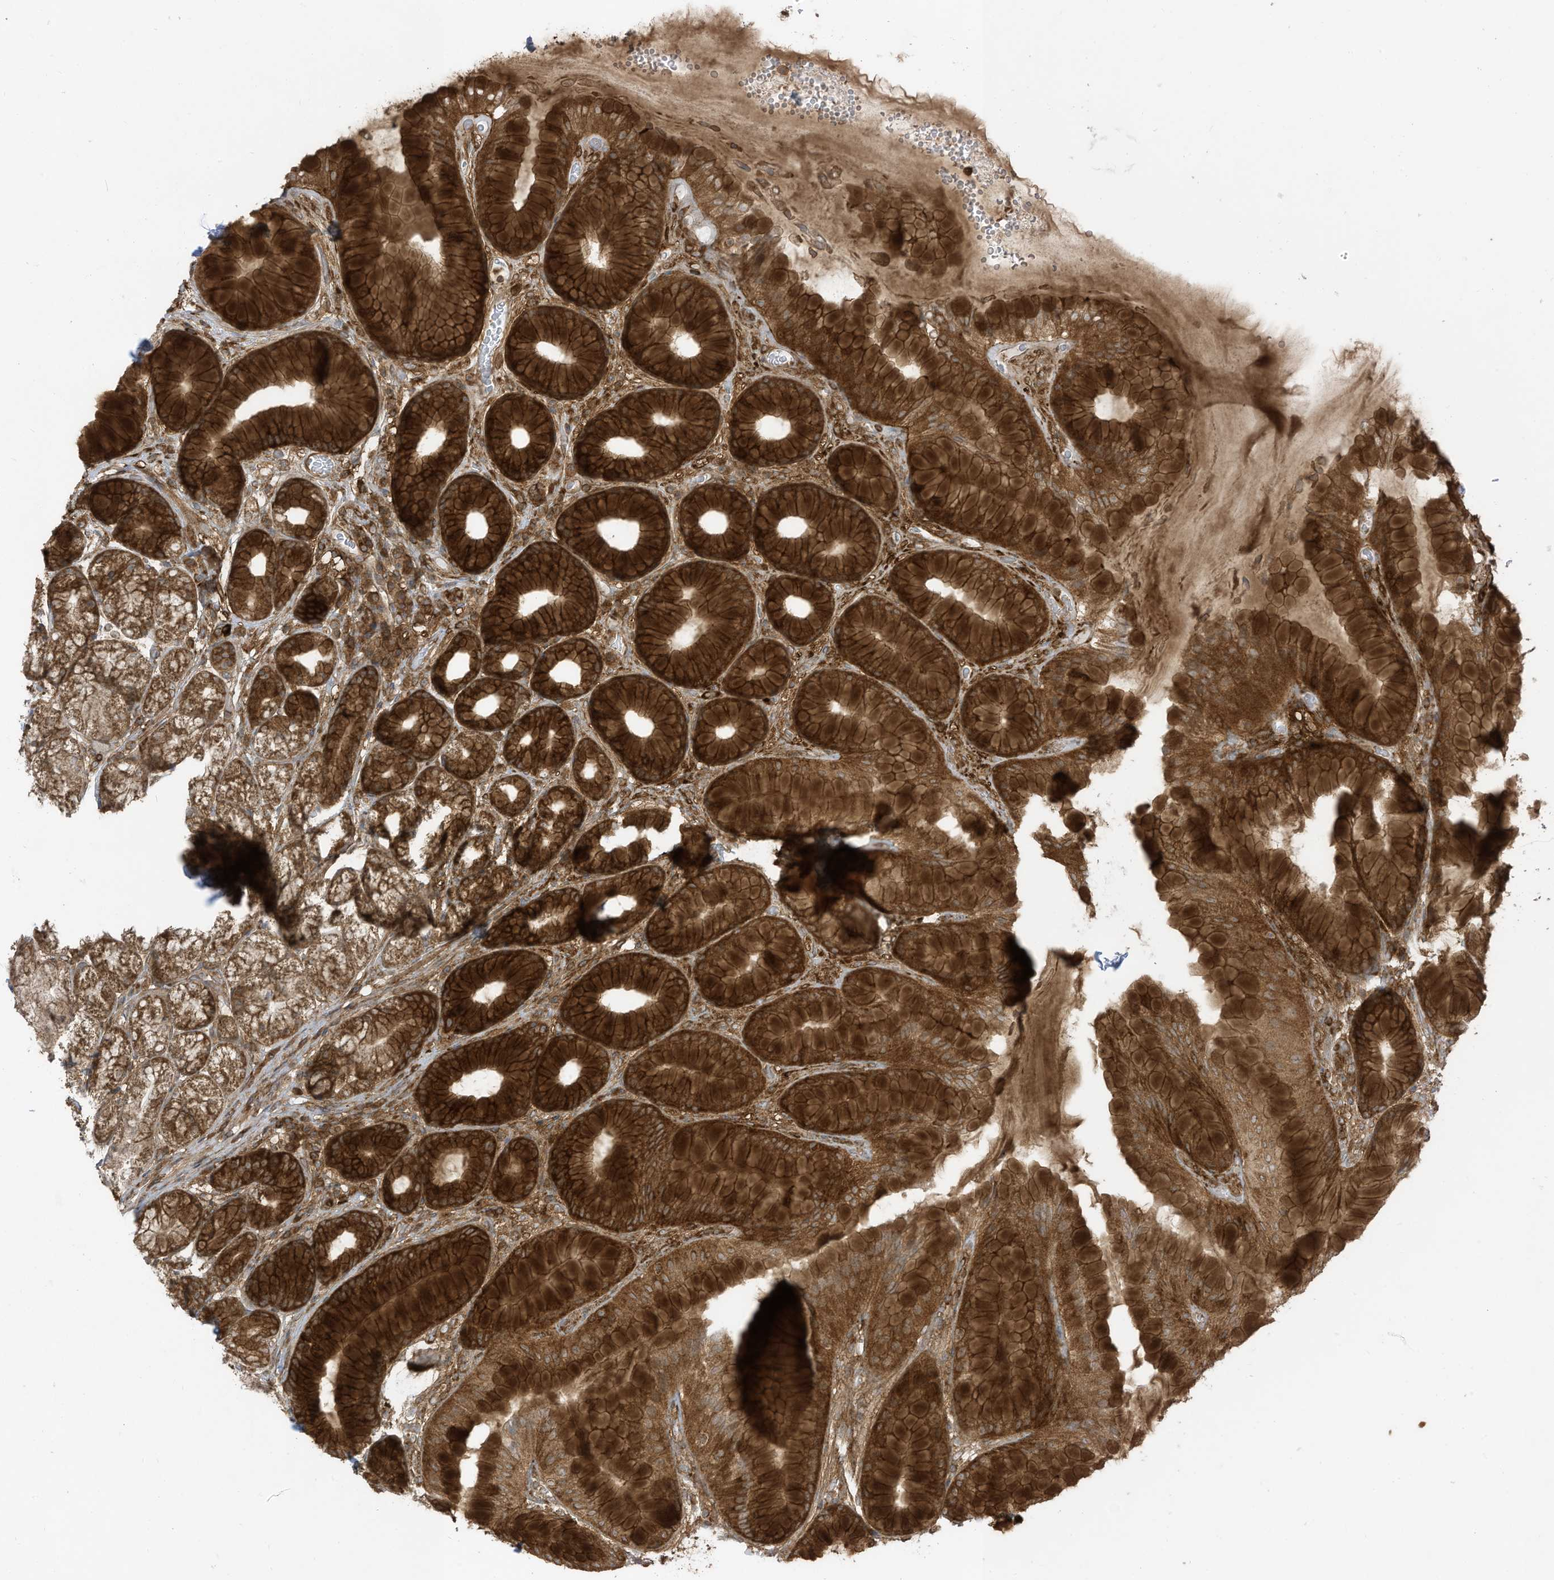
{"staining": {"intensity": "strong", "quantity": ">75%", "location": "cytoplasmic/membranous"}, "tissue": "stomach", "cell_type": "Glandular cells", "image_type": "normal", "snomed": [{"axis": "morphology", "description": "Normal tissue, NOS"}, {"axis": "topography", "description": "Stomach"}], "caption": "Immunohistochemical staining of normal stomach demonstrates strong cytoplasmic/membranous protein staining in approximately >75% of glandular cells. (DAB IHC with brightfield microscopy, high magnification).", "gene": "REPS1", "patient": {"sex": "male", "age": 57}}